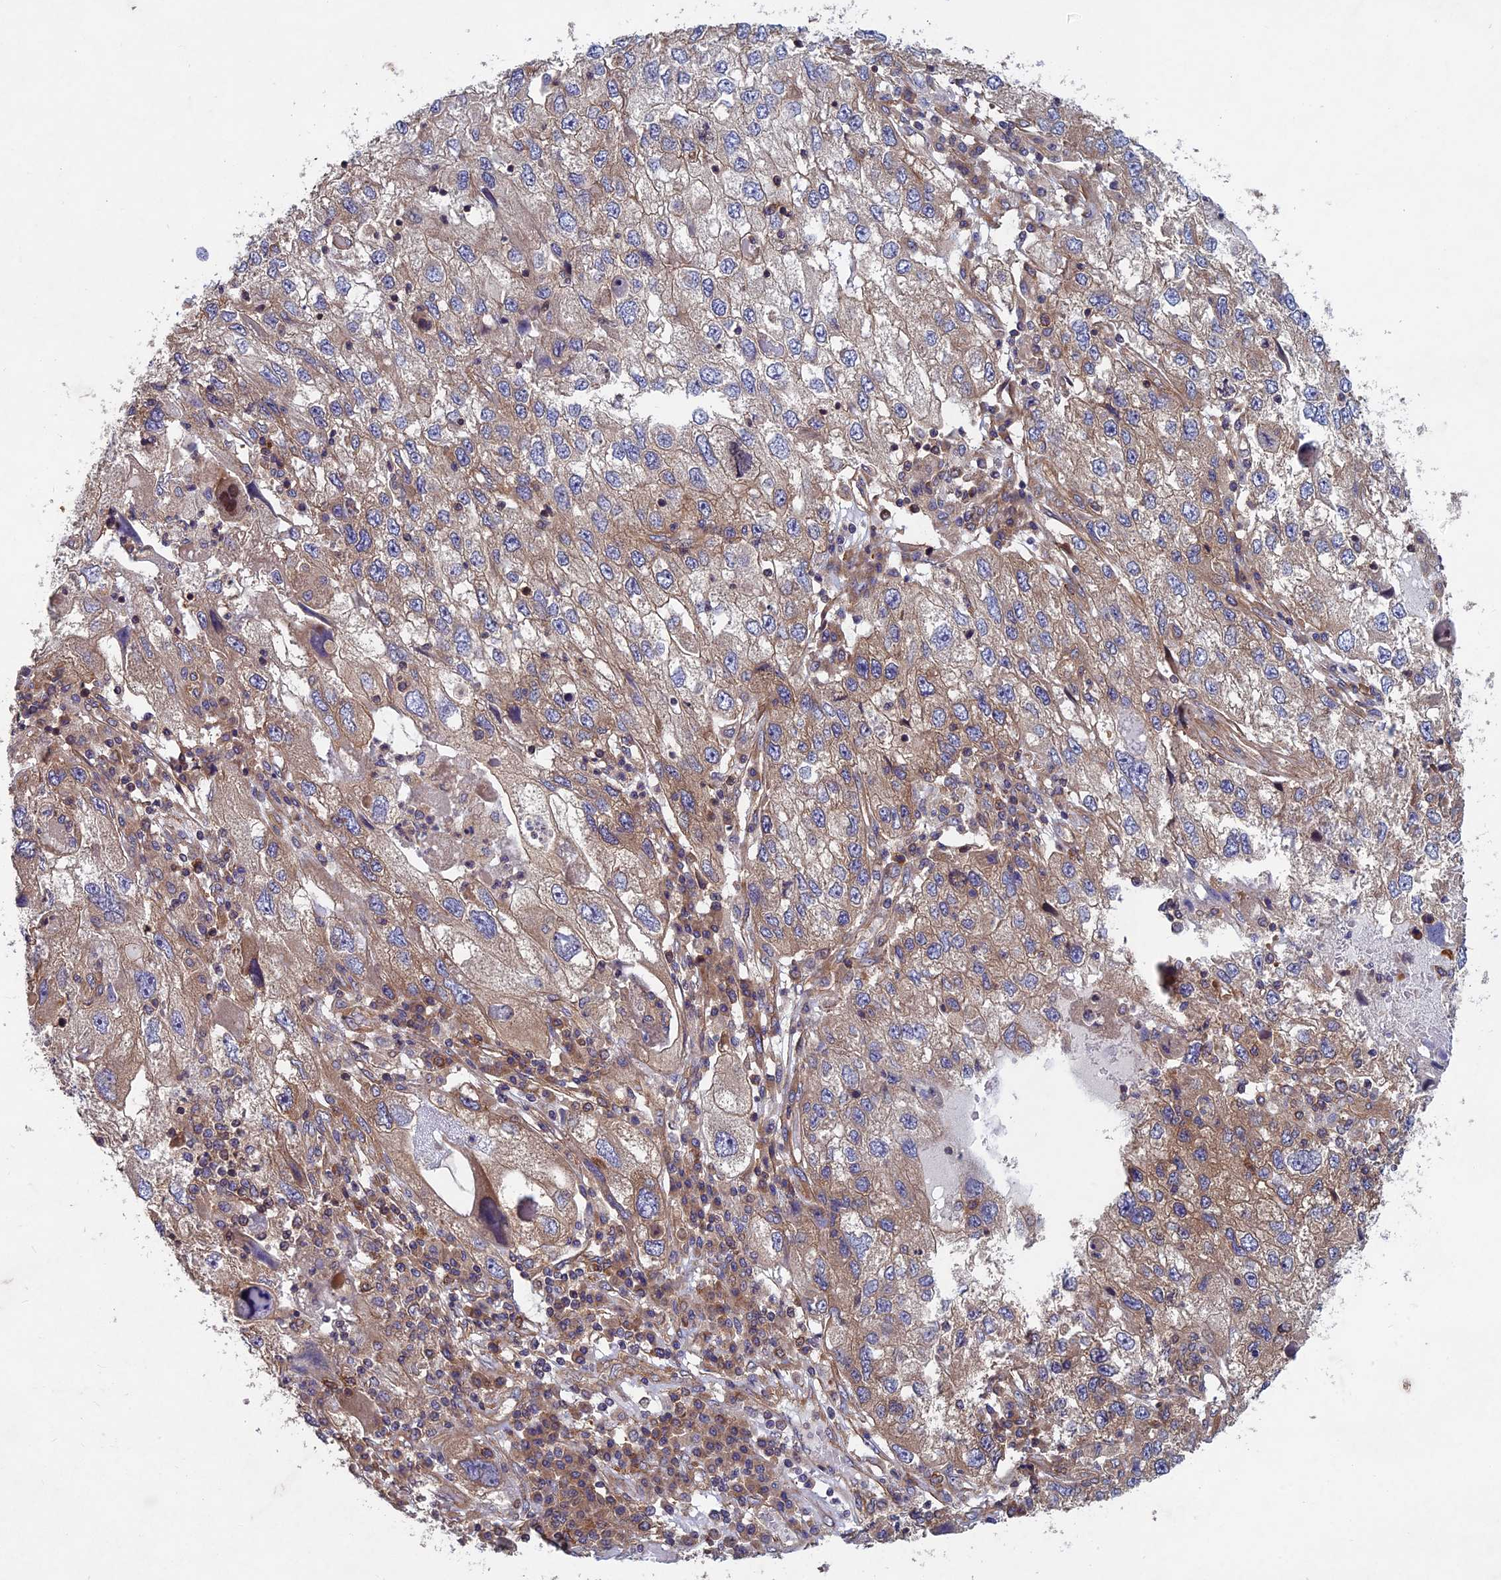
{"staining": {"intensity": "moderate", "quantity": ">75%", "location": "cytoplasmic/membranous"}, "tissue": "endometrial cancer", "cell_type": "Tumor cells", "image_type": "cancer", "snomed": [{"axis": "morphology", "description": "Adenocarcinoma, NOS"}, {"axis": "topography", "description": "Endometrium"}], "caption": "A brown stain shows moderate cytoplasmic/membranous positivity of a protein in human endometrial cancer tumor cells.", "gene": "NCAPG", "patient": {"sex": "female", "age": 49}}